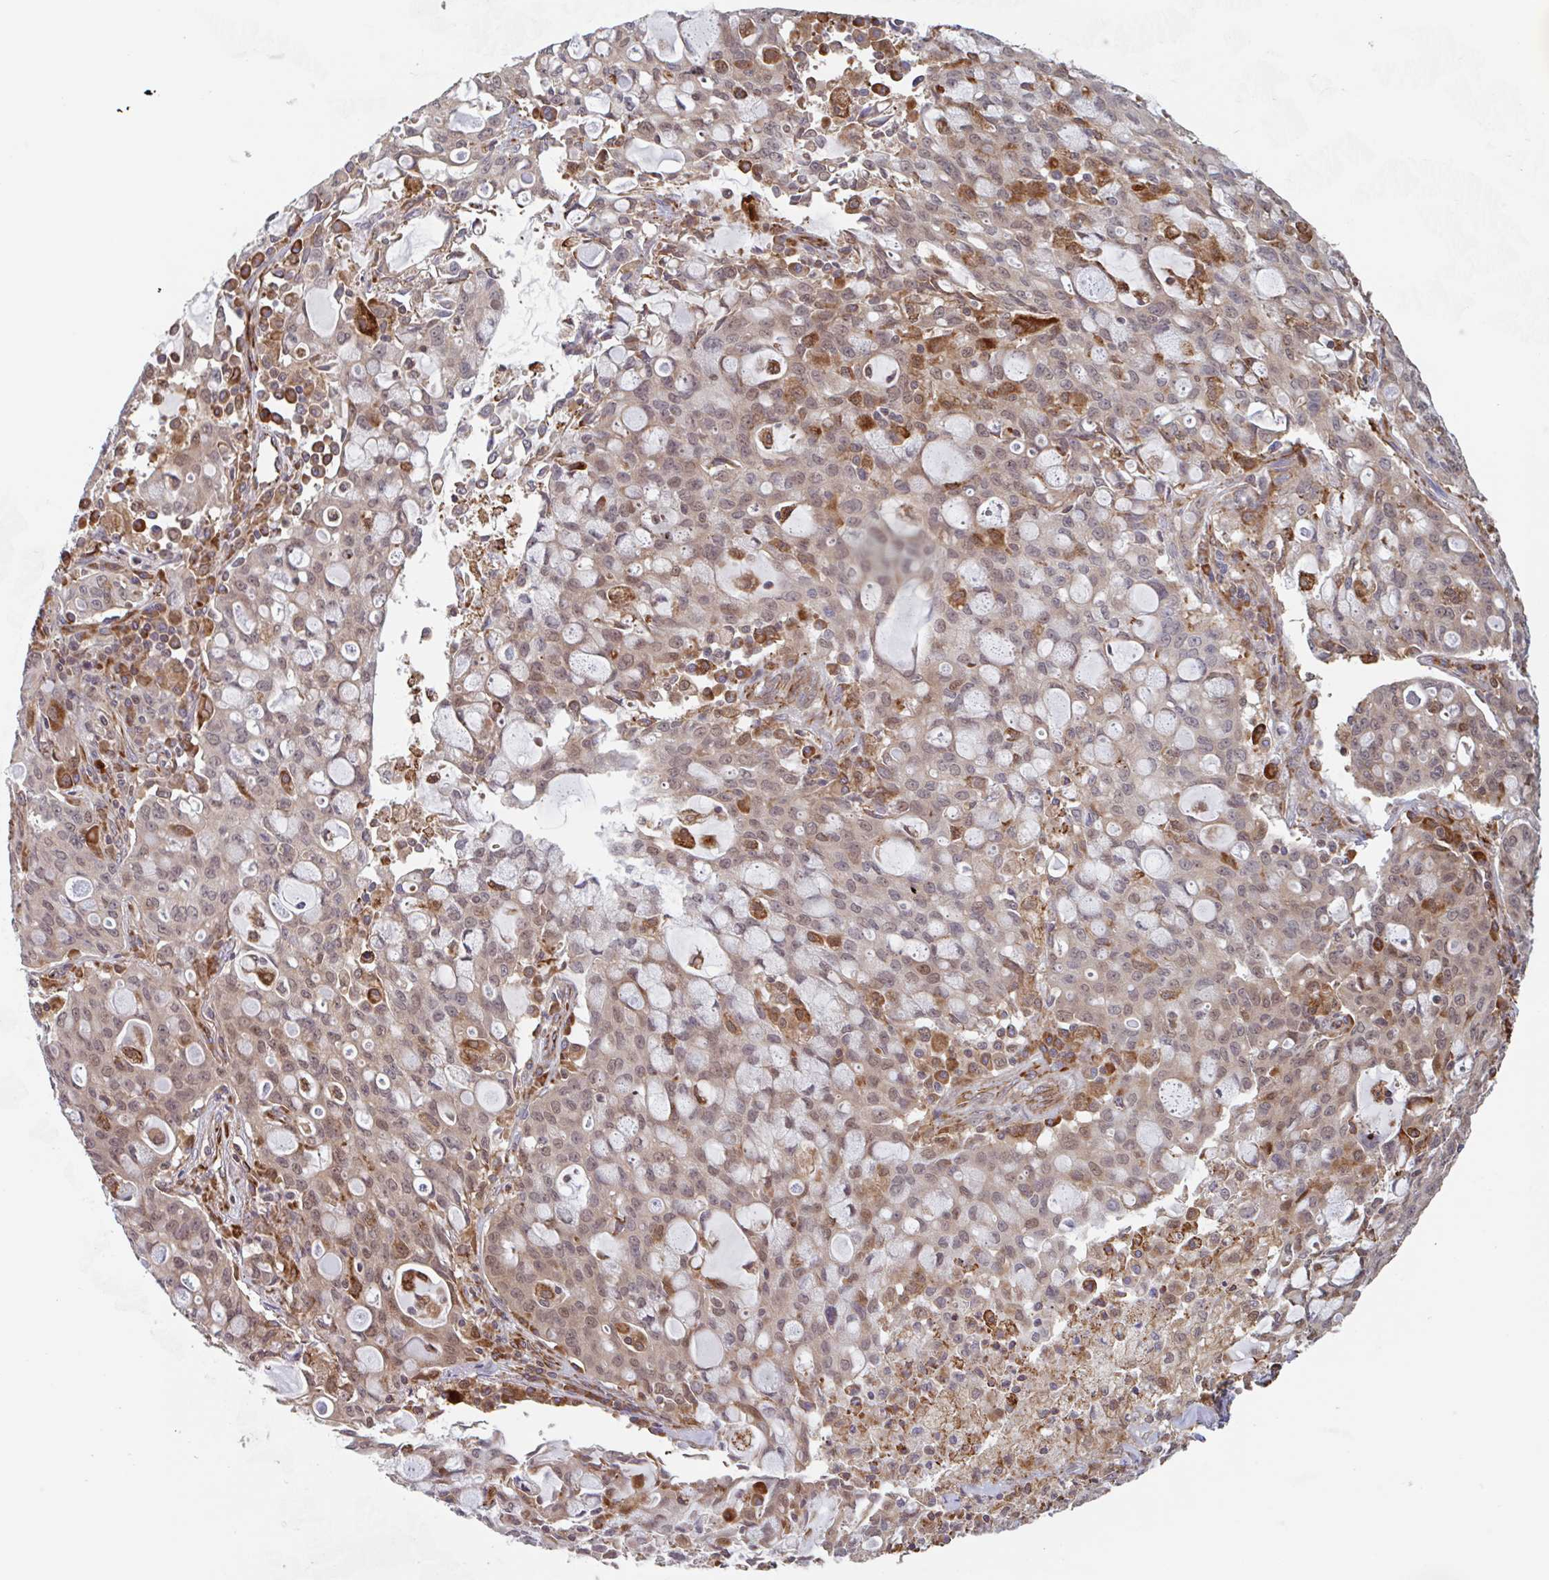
{"staining": {"intensity": "weak", "quantity": "<25%", "location": "nuclear"}, "tissue": "lung cancer", "cell_type": "Tumor cells", "image_type": "cancer", "snomed": [{"axis": "morphology", "description": "Adenocarcinoma, NOS"}, {"axis": "topography", "description": "Lung"}], "caption": "Human lung cancer stained for a protein using IHC reveals no staining in tumor cells.", "gene": "NUB1", "patient": {"sex": "female", "age": 44}}